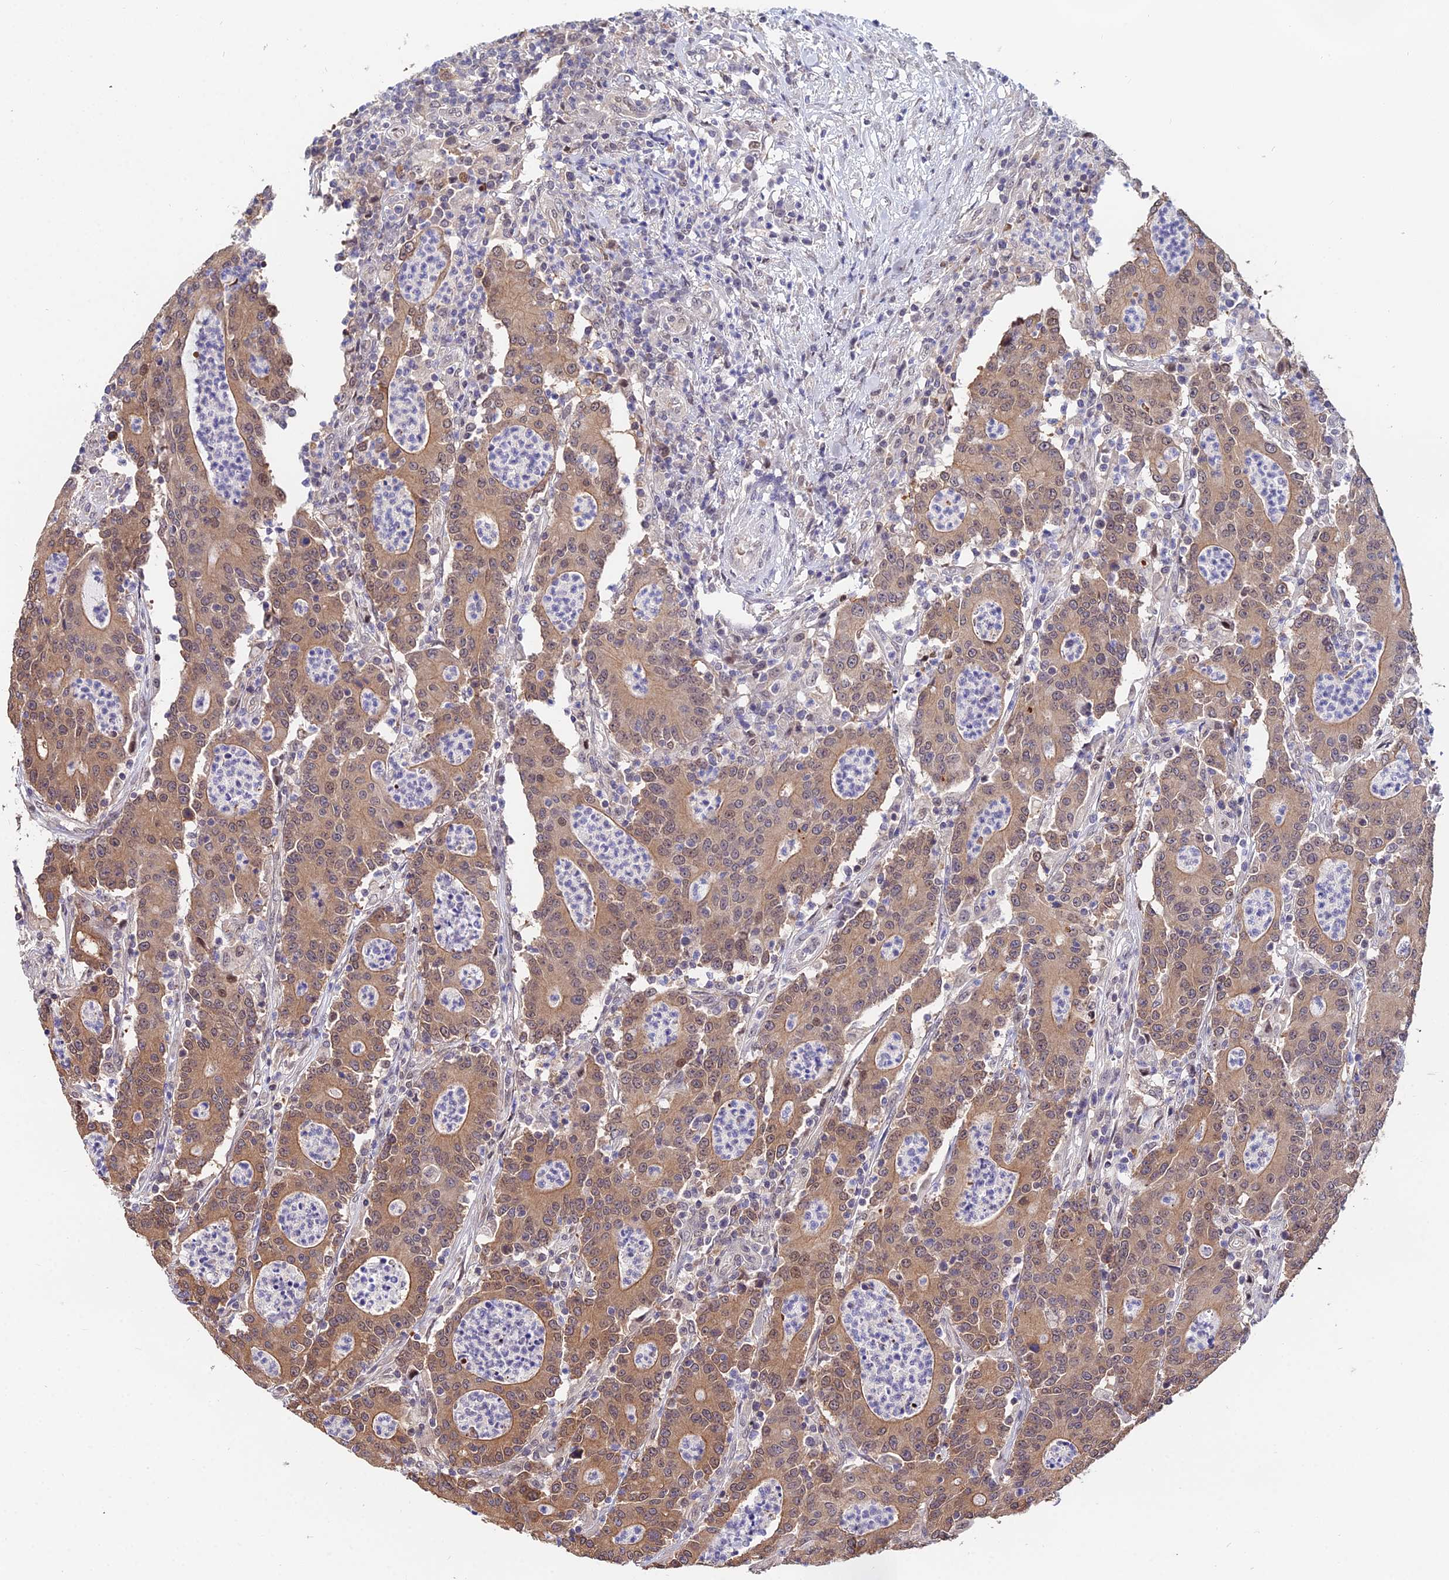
{"staining": {"intensity": "moderate", "quantity": ">75%", "location": "cytoplasmic/membranous,nuclear"}, "tissue": "colorectal cancer", "cell_type": "Tumor cells", "image_type": "cancer", "snomed": [{"axis": "morphology", "description": "Adenocarcinoma, NOS"}, {"axis": "topography", "description": "Colon"}], "caption": "Tumor cells reveal moderate cytoplasmic/membranous and nuclear positivity in approximately >75% of cells in colorectal cancer. (Stains: DAB (3,3'-diaminobenzidine) in brown, nuclei in blue, Microscopy: brightfield microscopy at high magnification).", "gene": "INPP4A", "patient": {"sex": "male", "age": 83}}